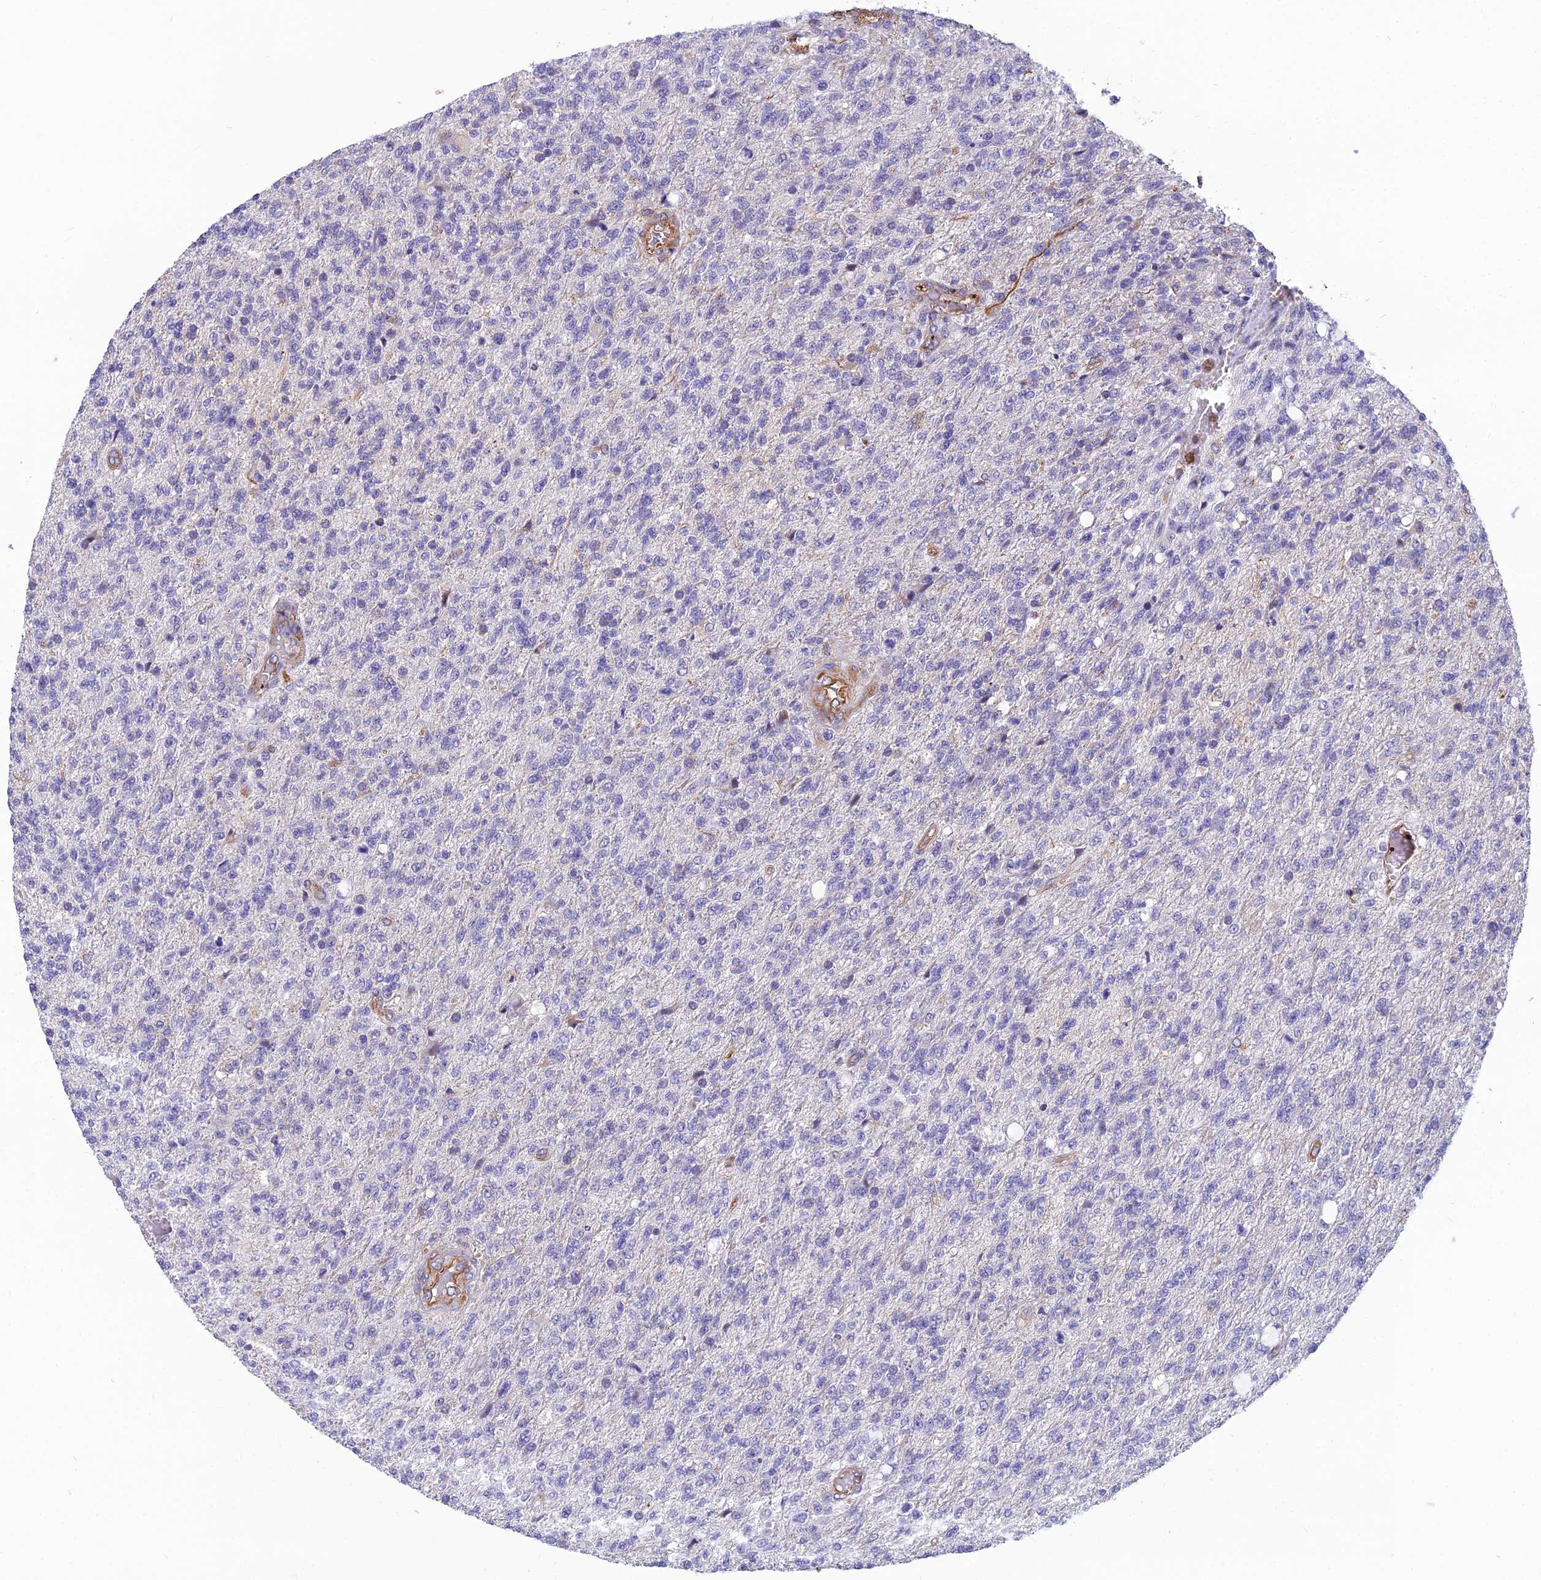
{"staining": {"intensity": "negative", "quantity": "none", "location": "none"}, "tissue": "glioma", "cell_type": "Tumor cells", "image_type": "cancer", "snomed": [{"axis": "morphology", "description": "Glioma, malignant, High grade"}, {"axis": "topography", "description": "Brain"}], "caption": "Tumor cells show no significant staining in malignant glioma (high-grade).", "gene": "PSMD11", "patient": {"sex": "male", "age": 56}}